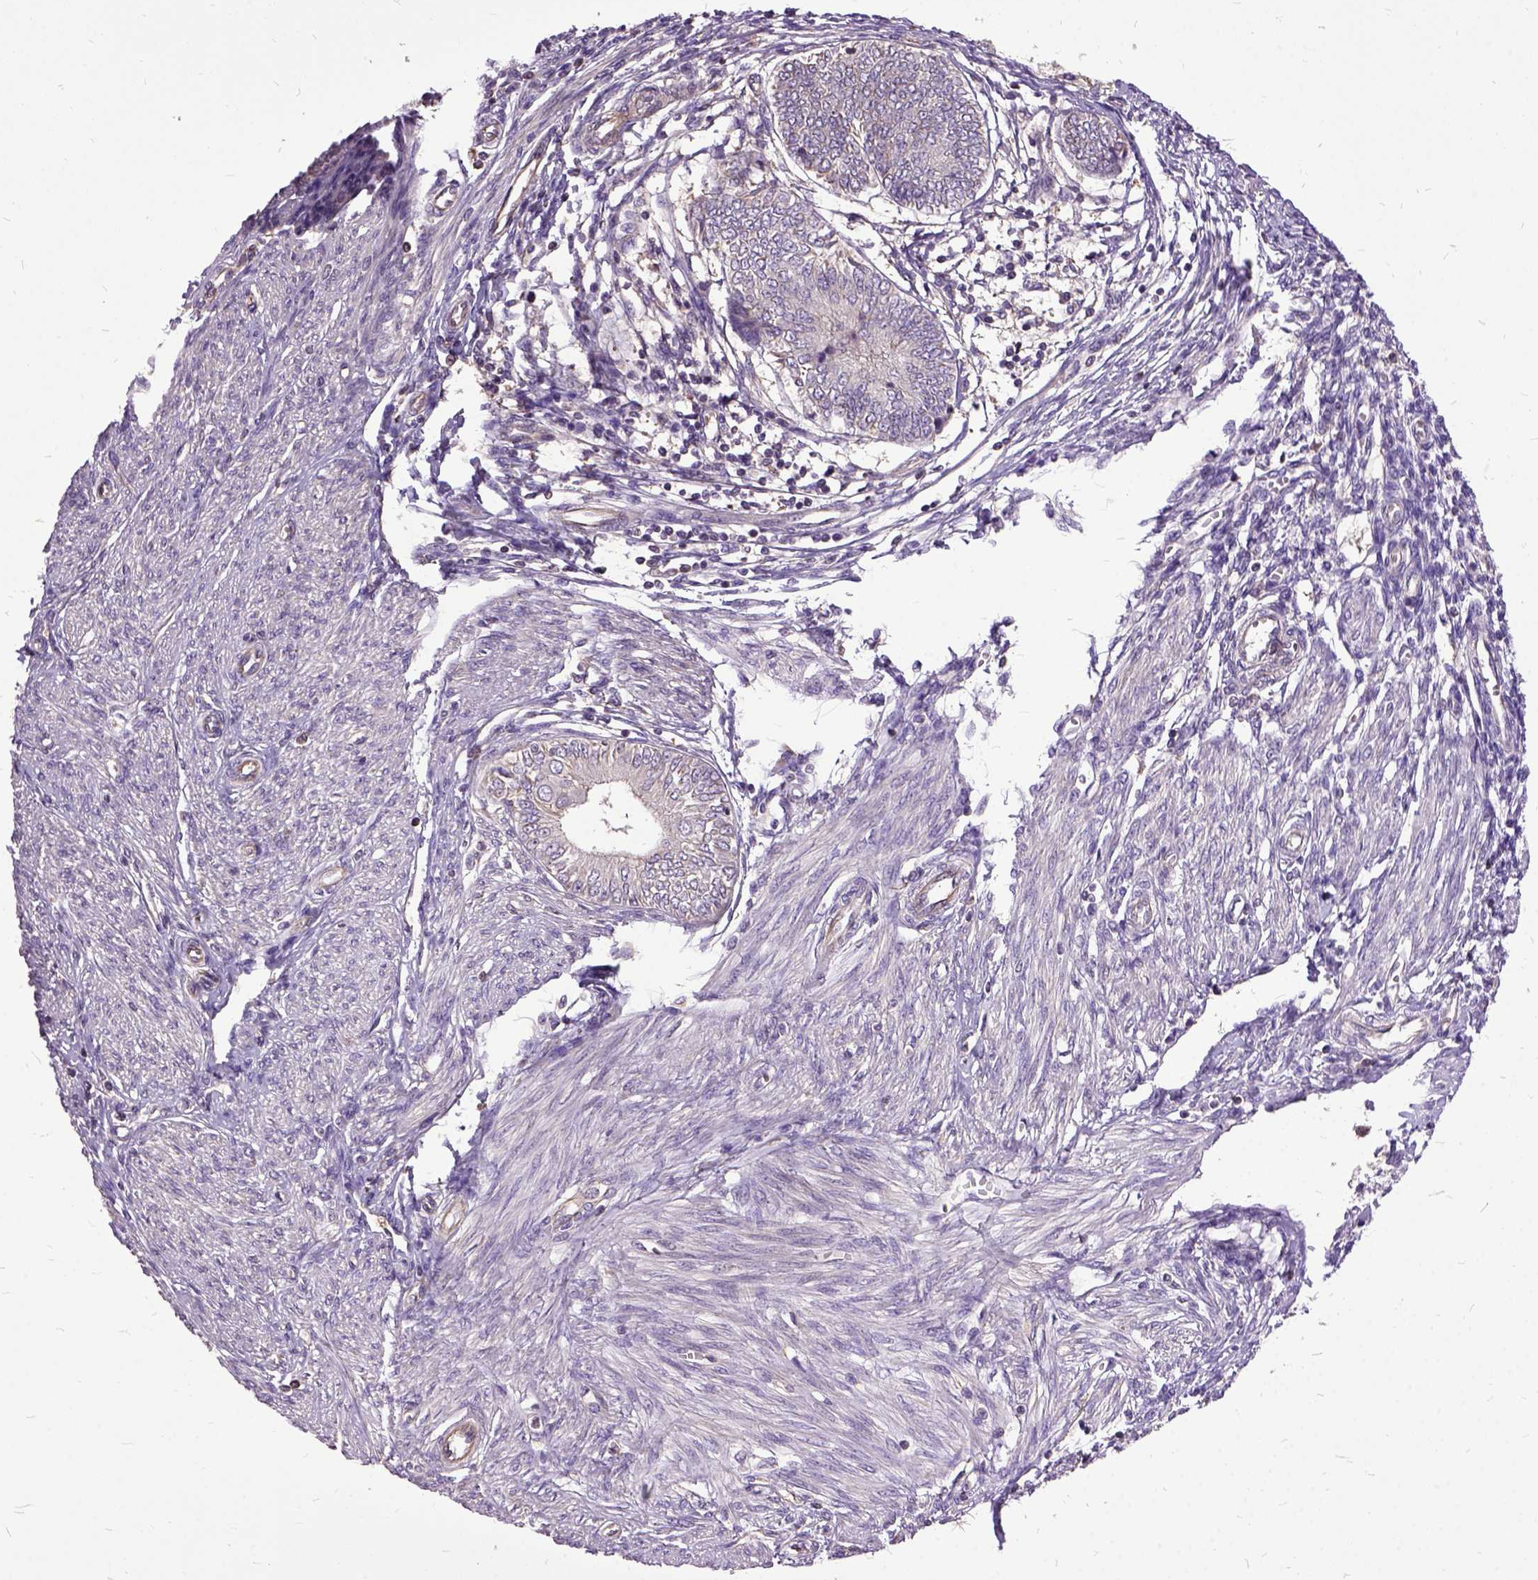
{"staining": {"intensity": "negative", "quantity": "none", "location": "none"}, "tissue": "endometrial cancer", "cell_type": "Tumor cells", "image_type": "cancer", "snomed": [{"axis": "morphology", "description": "Adenocarcinoma, NOS"}, {"axis": "topography", "description": "Endometrium"}], "caption": "Immunohistochemical staining of endometrial cancer (adenocarcinoma) shows no significant staining in tumor cells.", "gene": "AREG", "patient": {"sex": "female", "age": 68}}